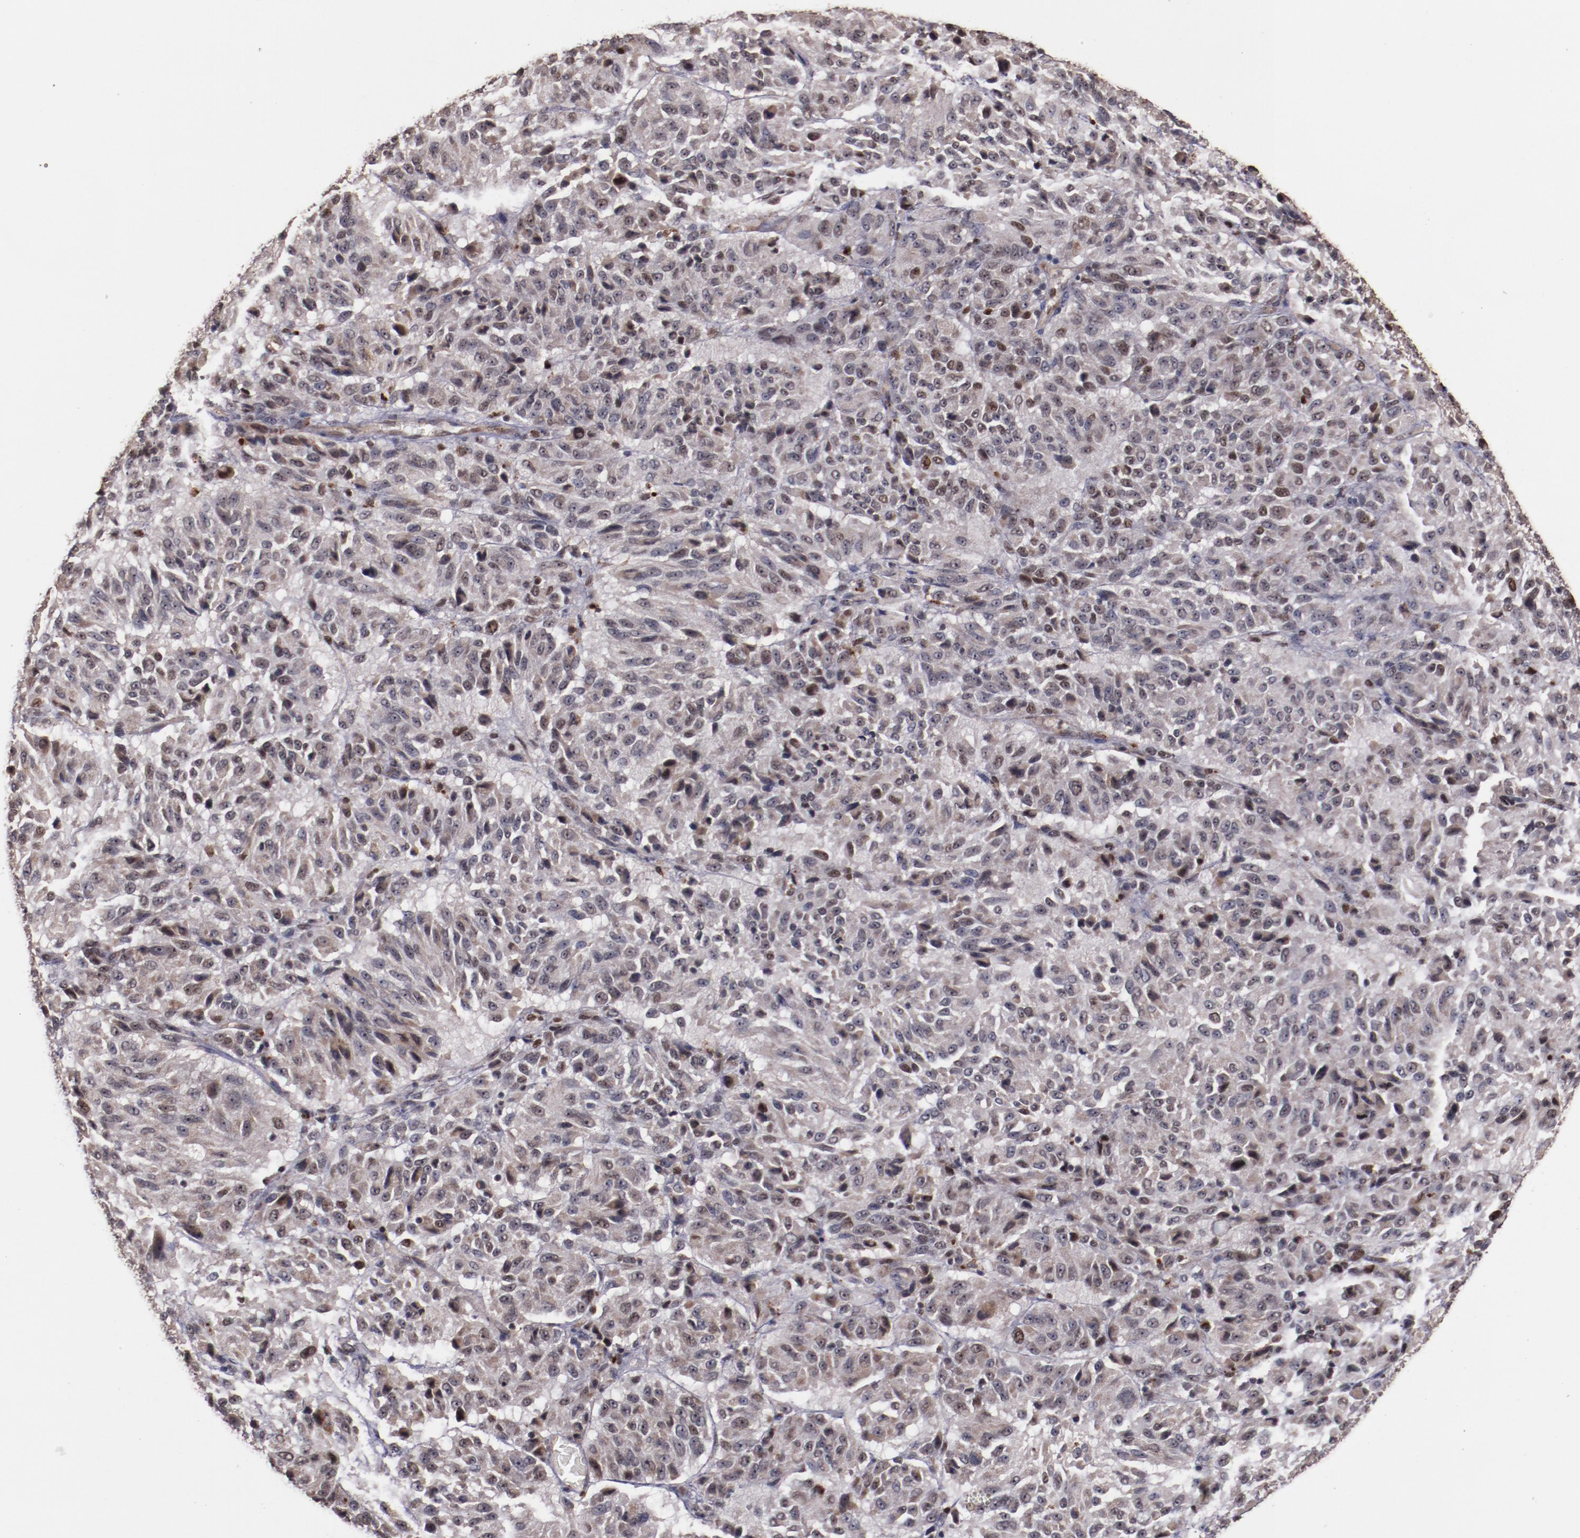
{"staining": {"intensity": "moderate", "quantity": "25%-75%", "location": "nuclear"}, "tissue": "melanoma", "cell_type": "Tumor cells", "image_type": "cancer", "snomed": [{"axis": "morphology", "description": "Malignant melanoma, Metastatic site"}, {"axis": "topography", "description": "Lung"}], "caption": "Melanoma stained with DAB (3,3'-diaminobenzidine) IHC reveals medium levels of moderate nuclear expression in about 25%-75% of tumor cells.", "gene": "CHEK2", "patient": {"sex": "male", "age": 64}}